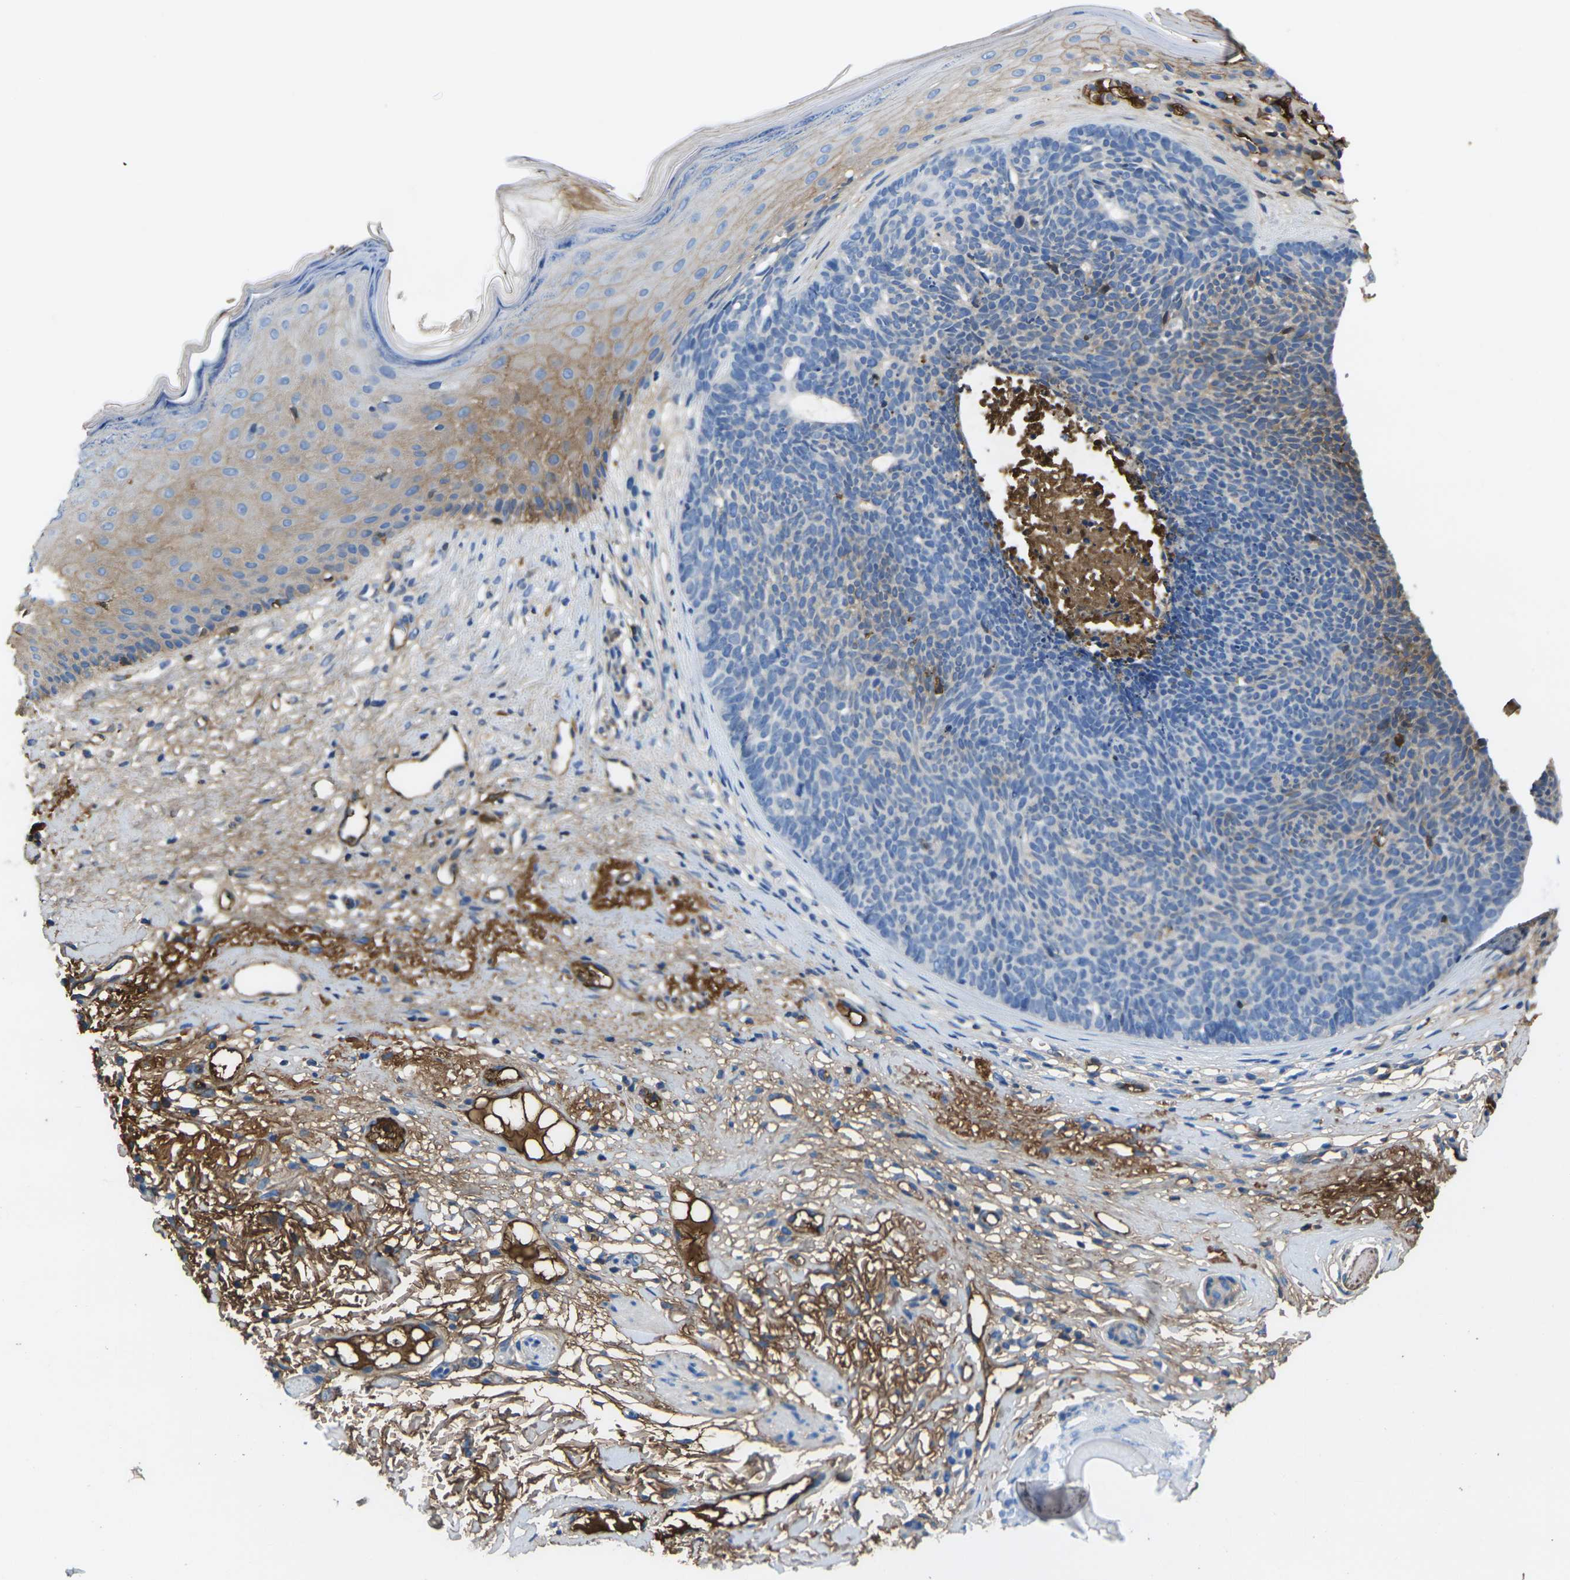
{"staining": {"intensity": "moderate", "quantity": "<25%", "location": "cytoplasmic/membranous"}, "tissue": "skin cancer", "cell_type": "Tumor cells", "image_type": "cancer", "snomed": [{"axis": "morphology", "description": "Basal cell carcinoma"}, {"axis": "topography", "description": "Skin"}], "caption": "A micrograph showing moderate cytoplasmic/membranous staining in approximately <25% of tumor cells in skin basal cell carcinoma, as visualized by brown immunohistochemical staining.", "gene": "GREM2", "patient": {"sex": "female", "age": 70}}